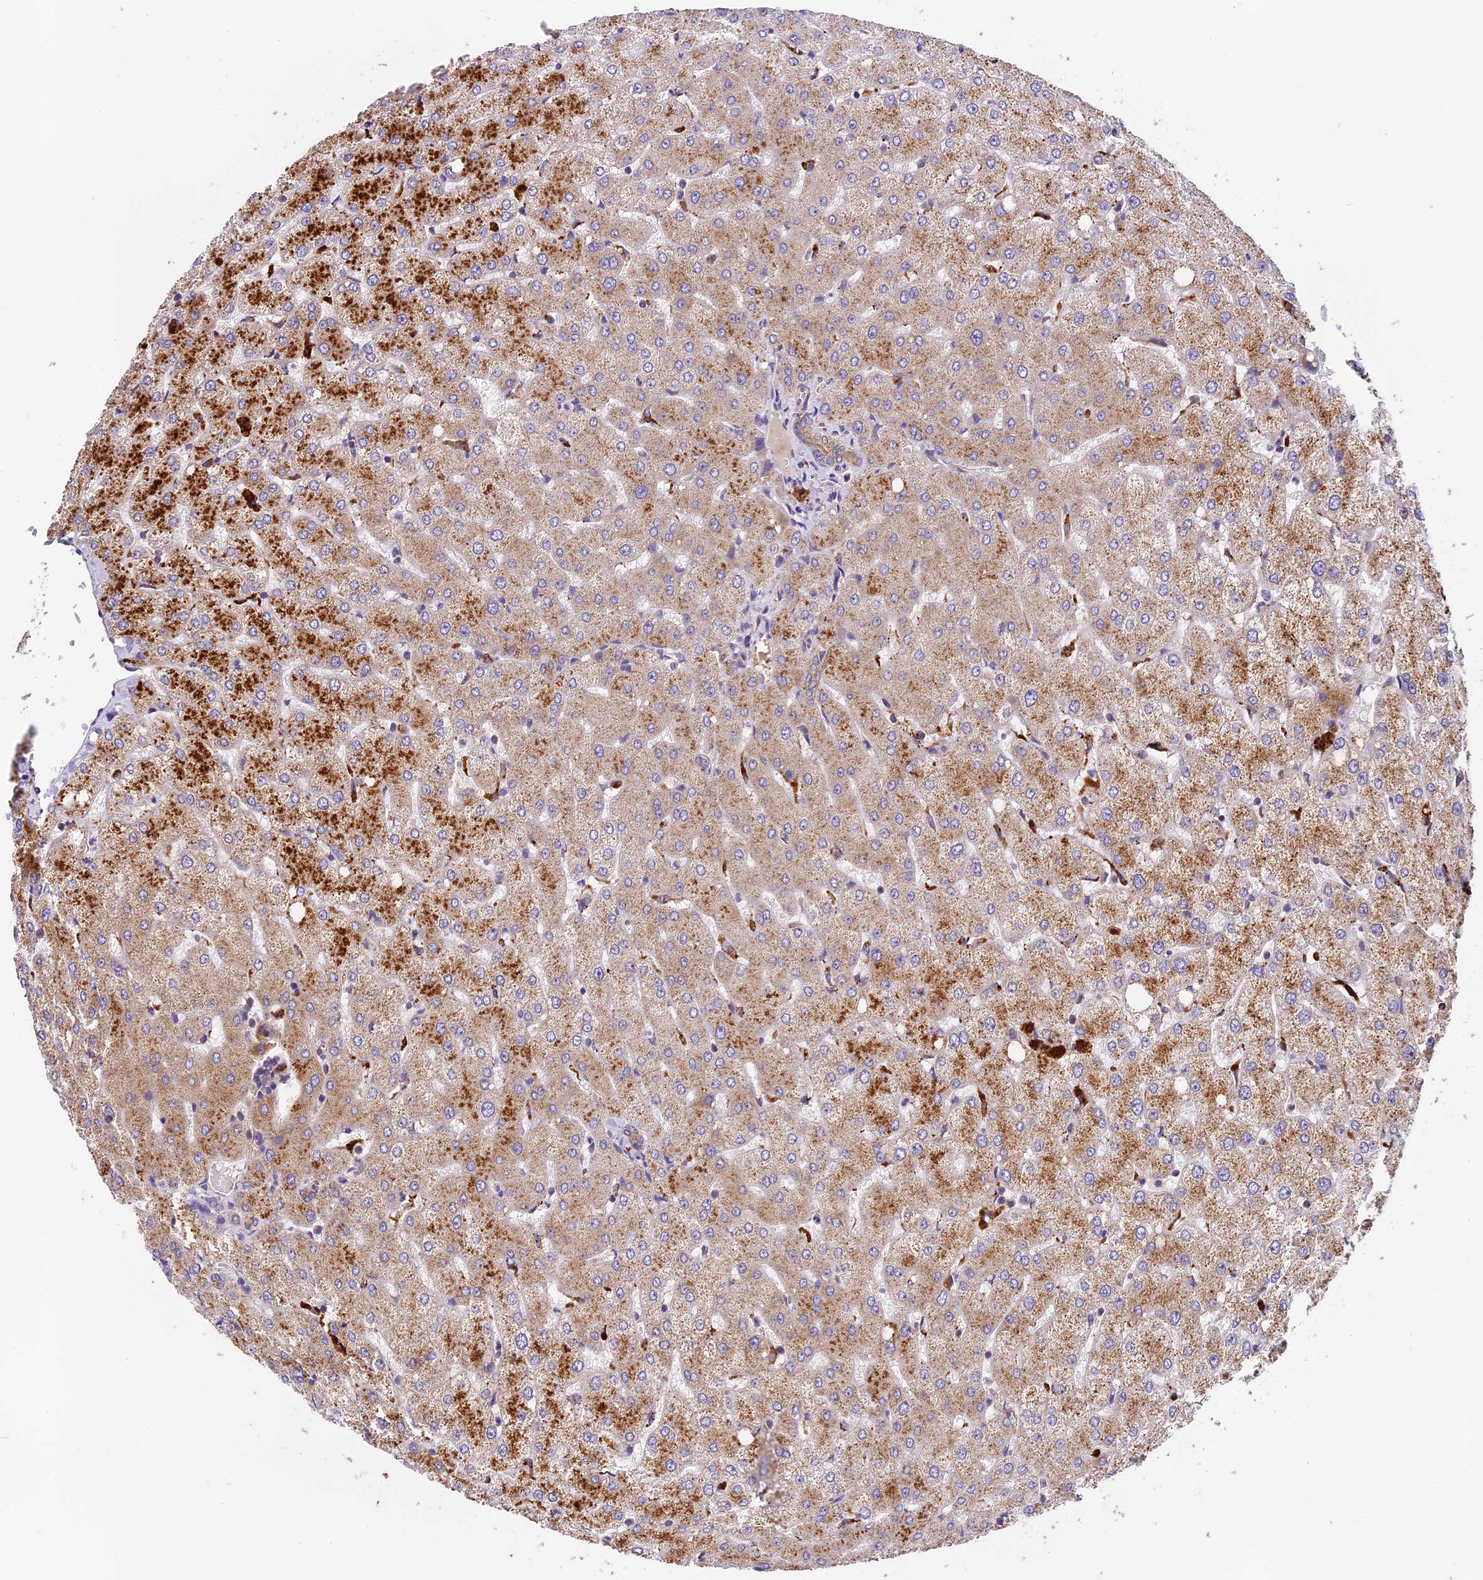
{"staining": {"intensity": "weak", "quantity": ">75%", "location": "cytoplasmic/membranous"}, "tissue": "liver", "cell_type": "Cholangiocytes", "image_type": "normal", "snomed": [{"axis": "morphology", "description": "Normal tissue, NOS"}, {"axis": "topography", "description": "Liver"}], "caption": "Immunohistochemistry (DAB) staining of normal human liver reveals weak cytoplasmic/membranous protein staining in about >75% of cholangiocytes.", "gene": "COPE", "patient": {"sex": "female", "age": 54}}